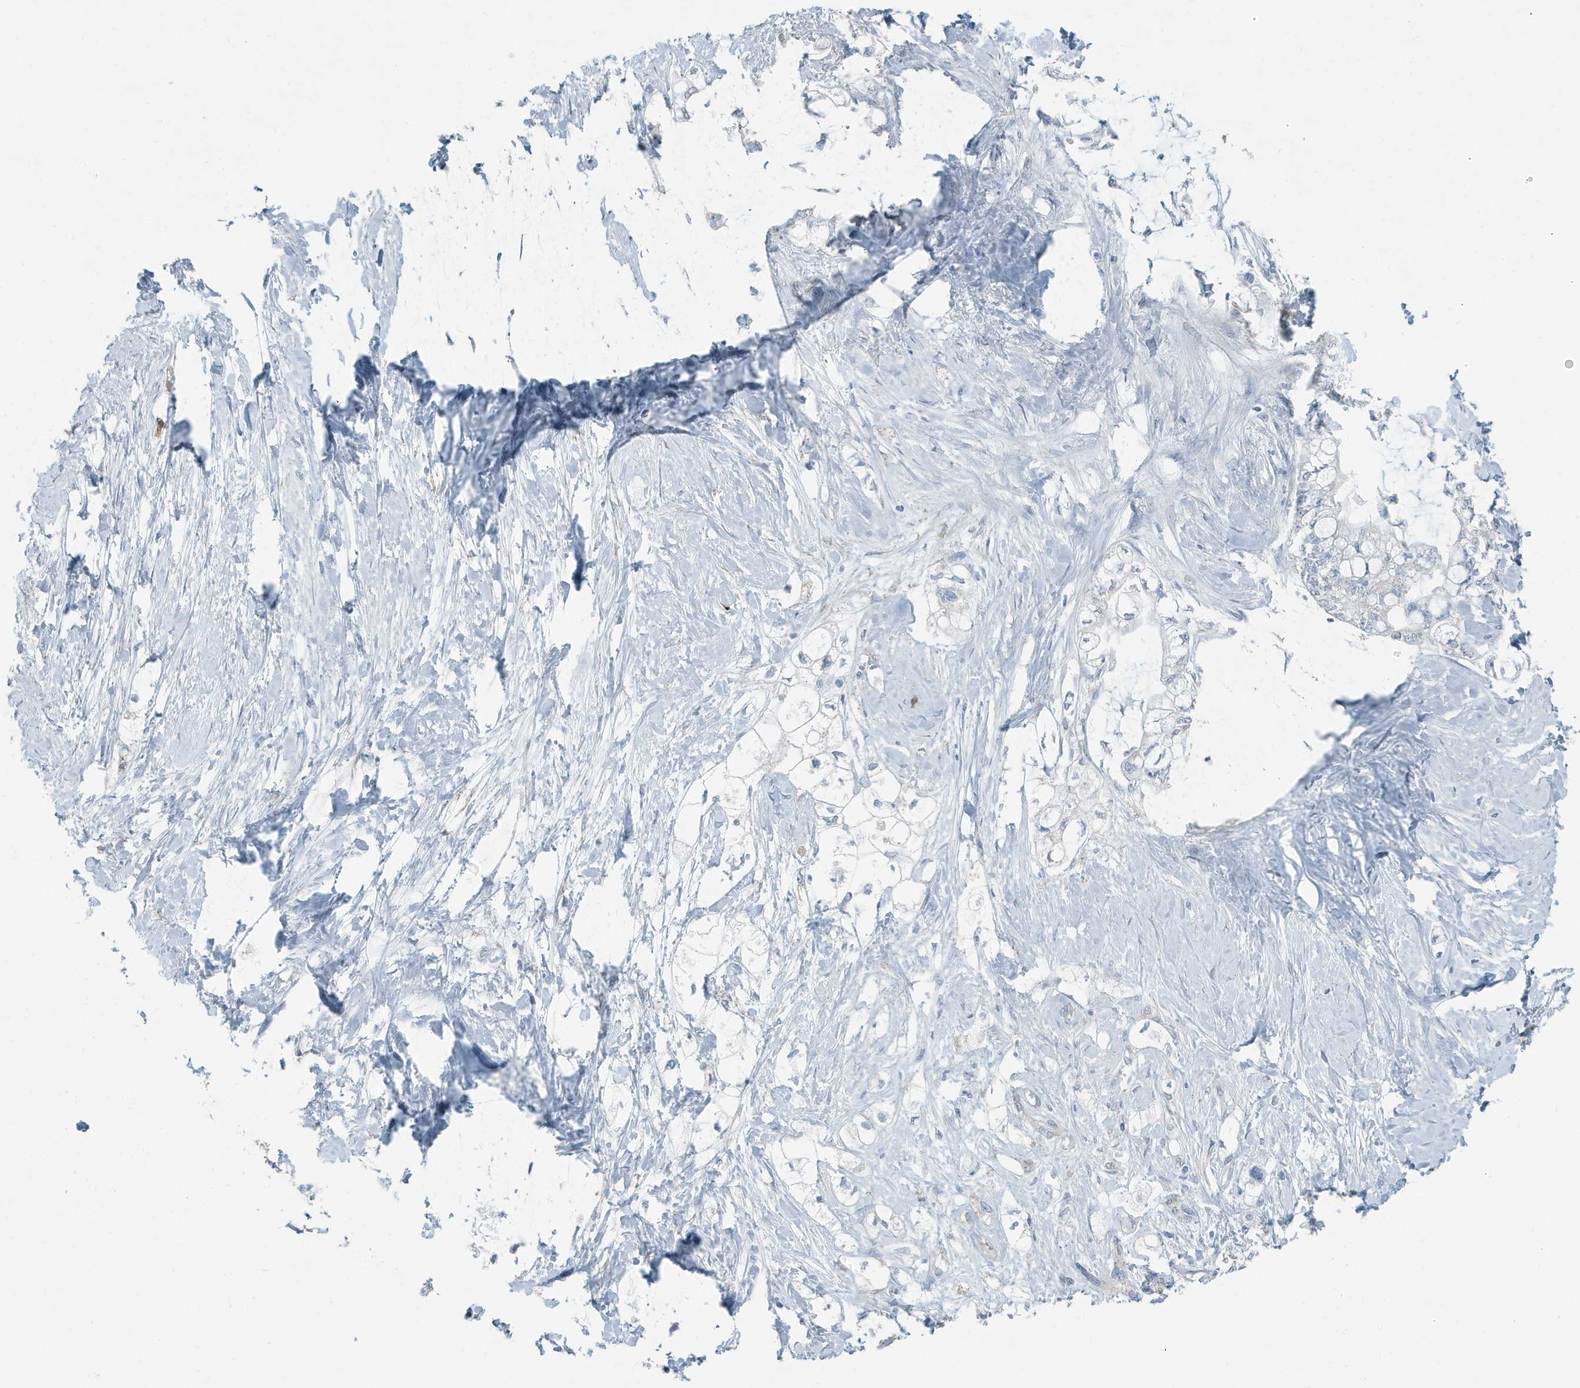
{"staining": {"intensity": "negative", "quantity": "none", "location": "none"}, "tissue": "pancreatic cancer", "cell_type": "Tumor cells", "image_type": "cancer", "snomed": [{"axis": "morphology", "description": "Adenocarcinoma, NOS"}, {"axis": "topography", "description": "Pancreas"}], "caption": "Histopathology image shows no protein positivity in tumor cells of adenocarcinoma (pancreatic) tissue.", "gene": "FAM162A", "patient": {"sex": "male", "age": 70}}